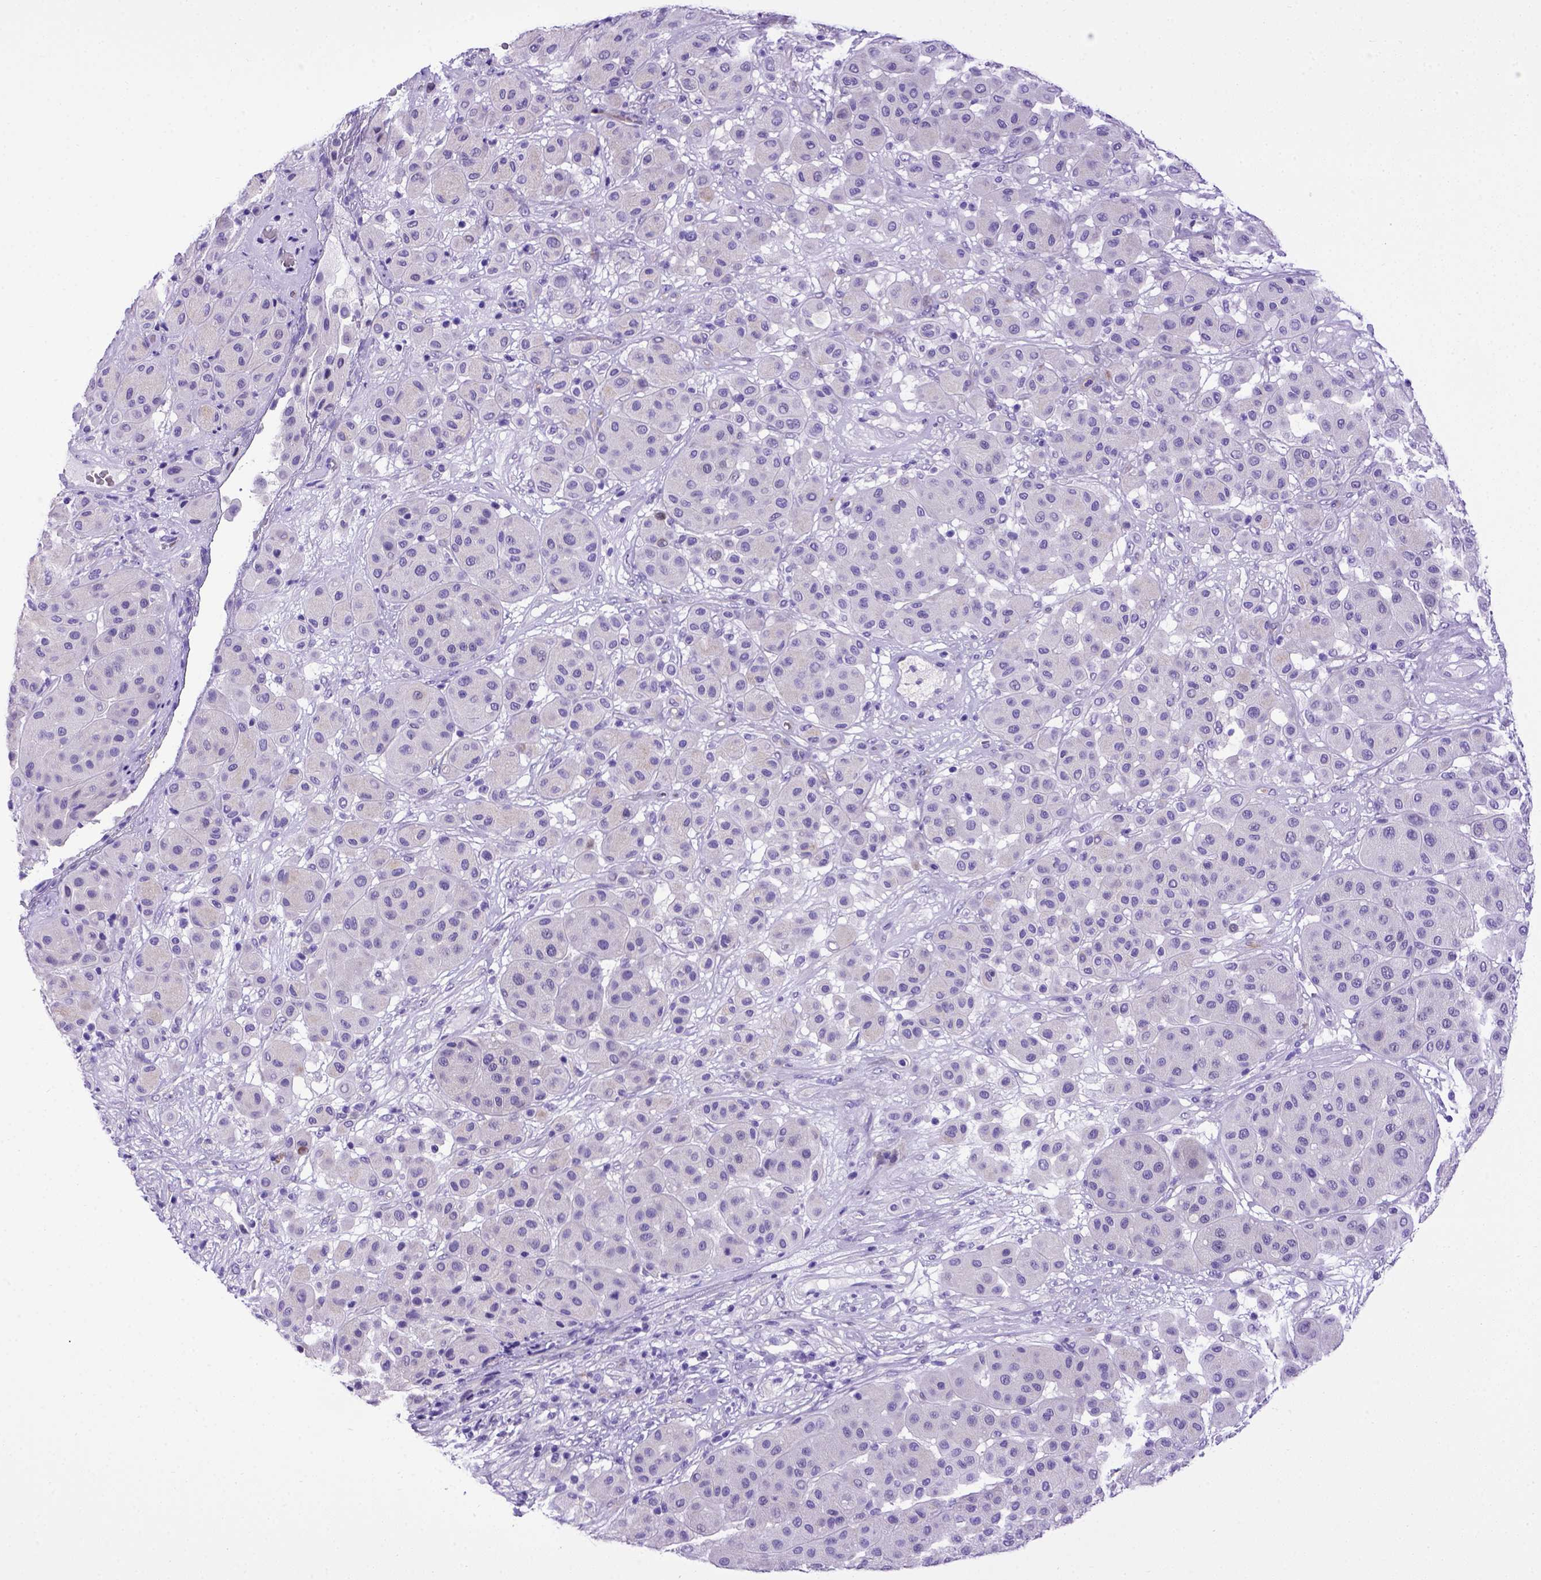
{"staining": {"intensity": "negative", "quantity": "none", "location": "none"}, "tissue": "melanoma", "cell_type": "Tumor cells", "image_type": "cancer", "snomed": [{"axis": "morphology", "description": "Malignant melanoma, Metastatic site"}, {"axis": "topography", "description": "Smooth muscle"}], "caption": "This histopathology image is of melanoma stained with immunohistochemistry (IHC) to label a protein in brown with the nuclei are counter-stained blue. There is no expression in tumor cells.", "gene": "ADAM12", "patient": {"sex": "male", "age": 41}}